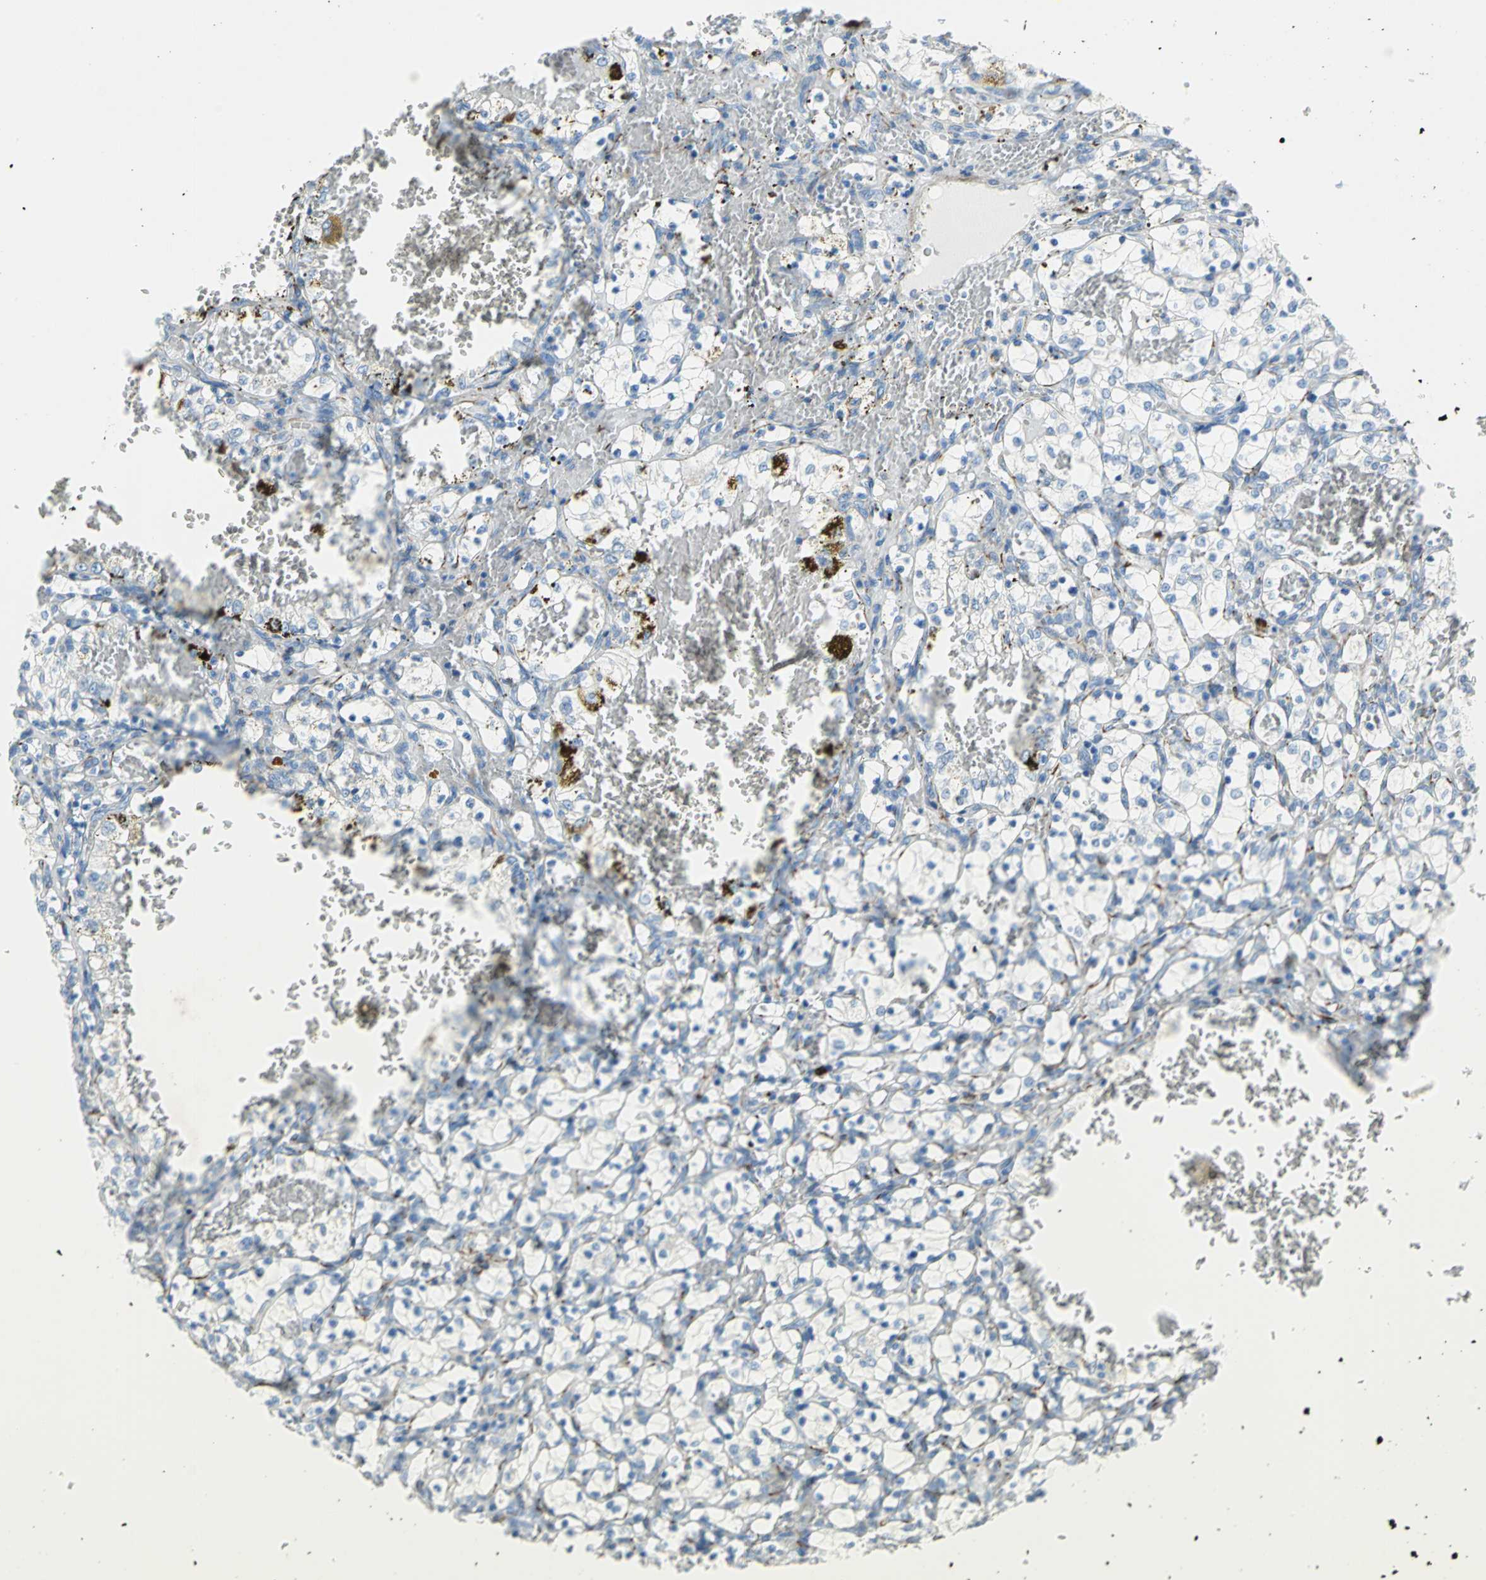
{"staining": {"intensity": "negative", "quantity": "none", "location": "none"}, "tissue": "renal cancer", "cell_type": "Tumor cells", "image_type": "cancer", "snomed": [{"axis": "morphology", "description": "Adenocarcinoma, NOS"}, {"axis": "topography", "description": "Kidney"}], "caption": "Micrograph shows no protein expression in tumor cells of renal adenocarcinoma tissue. (DAB immunohistochemistry visualized using brightfield microscopy, high magnification).", "gene": "ALOX15", "patient": {"sex": "female", "age": 69}}